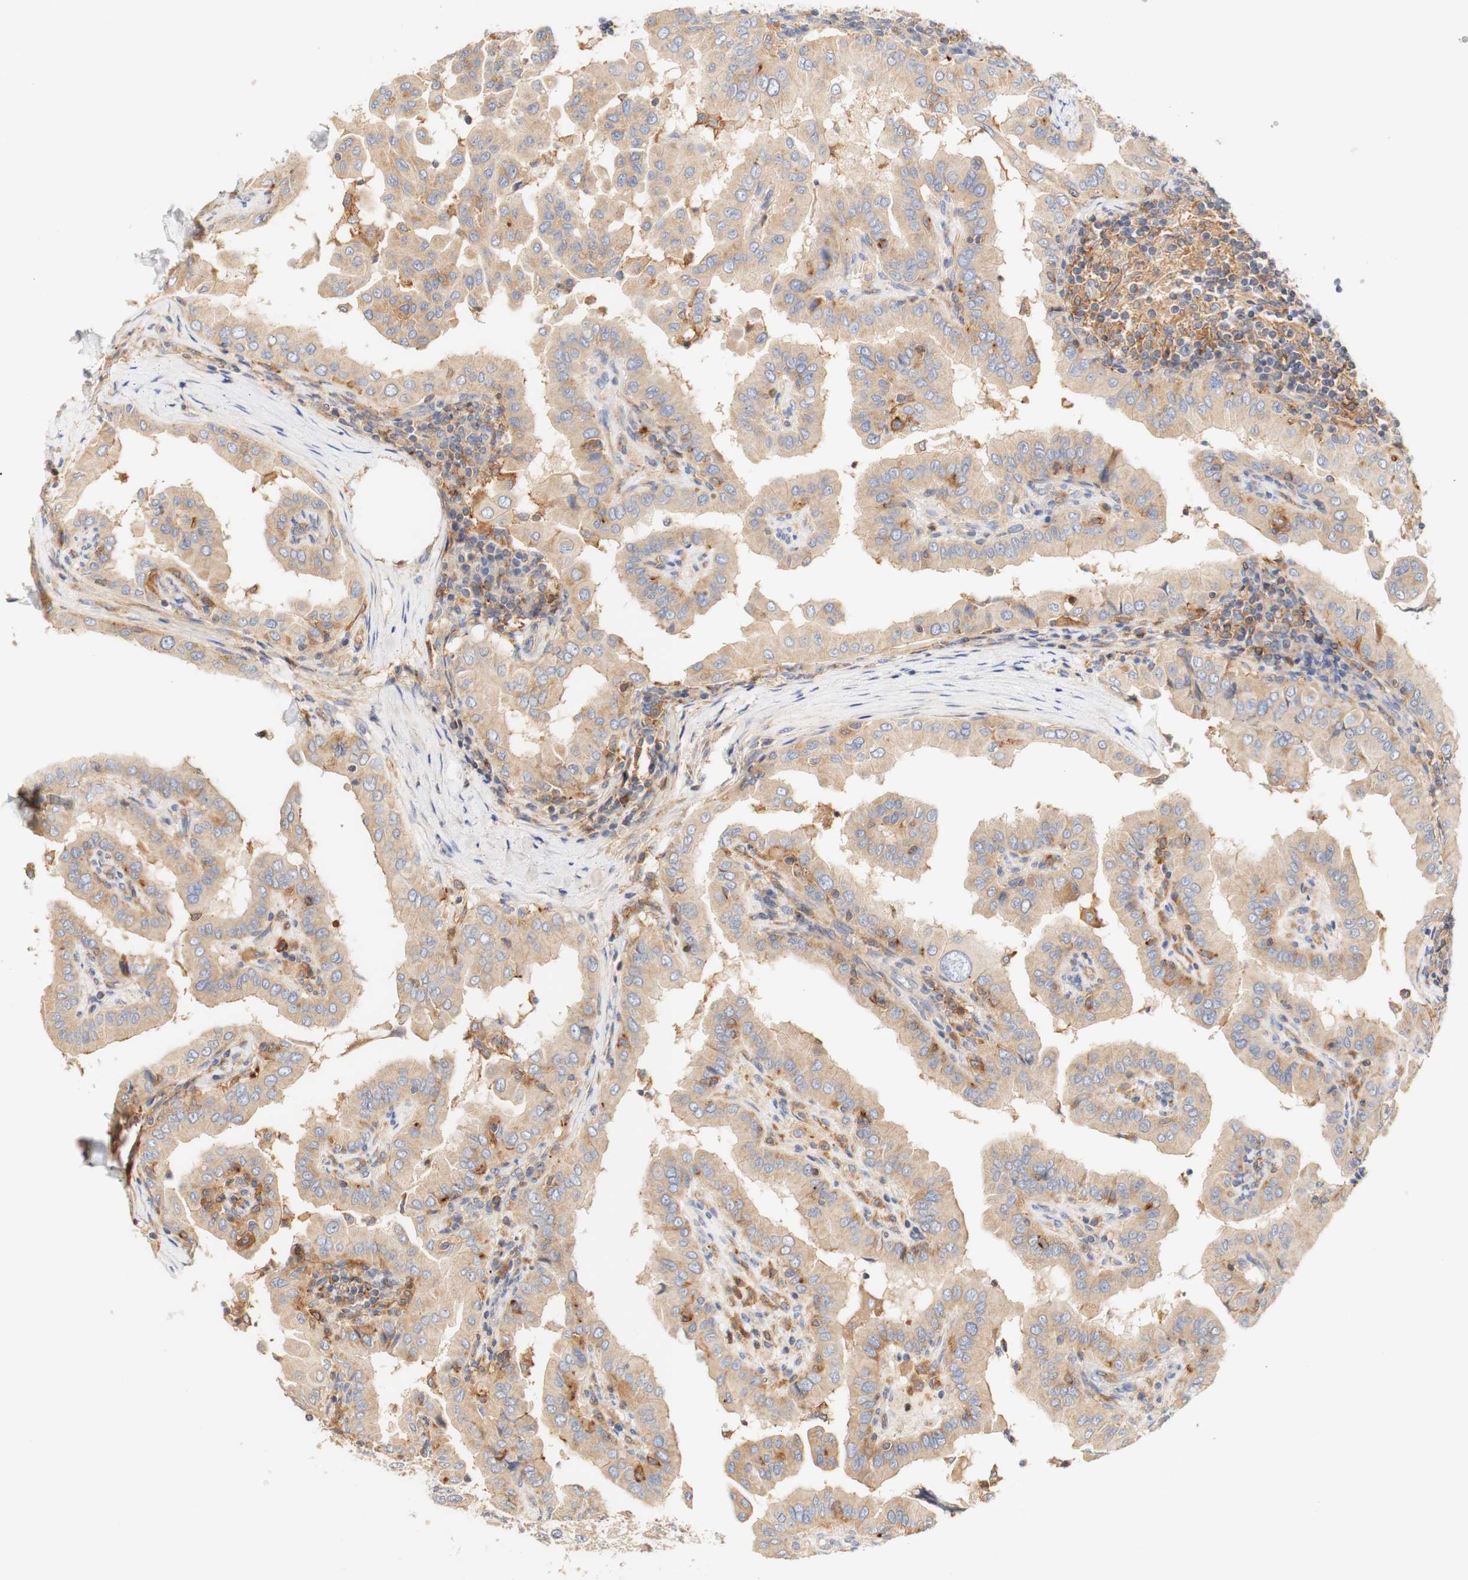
{"staining": {"intensity": "weak", "quantity": ">75%", "location": "cytoplasmic/membranous"}, "tissue": "thyroid cancer", "cell_type": "Tumor cells", "image_type": "cancer", "snomed": [{"axis": "morphology", "description": "Papillary adenocarcinoma, NOS"}, {"axis": "topography", "description": "Thyroid gland"}], "caption": "Immunohistochemistry photomicrograph of neoplastic tissue: human papillary adenocarcinoma (thyroid) stained using immunohistochemistry shows low levels of weak protein expression localized specifically in the cytoplasmic/membranous of tumor cells, appearing as a cytoplasmic/membranous brown color.", "gene": "PCDH7", "patient": {"sex": "male", "age": 33}}